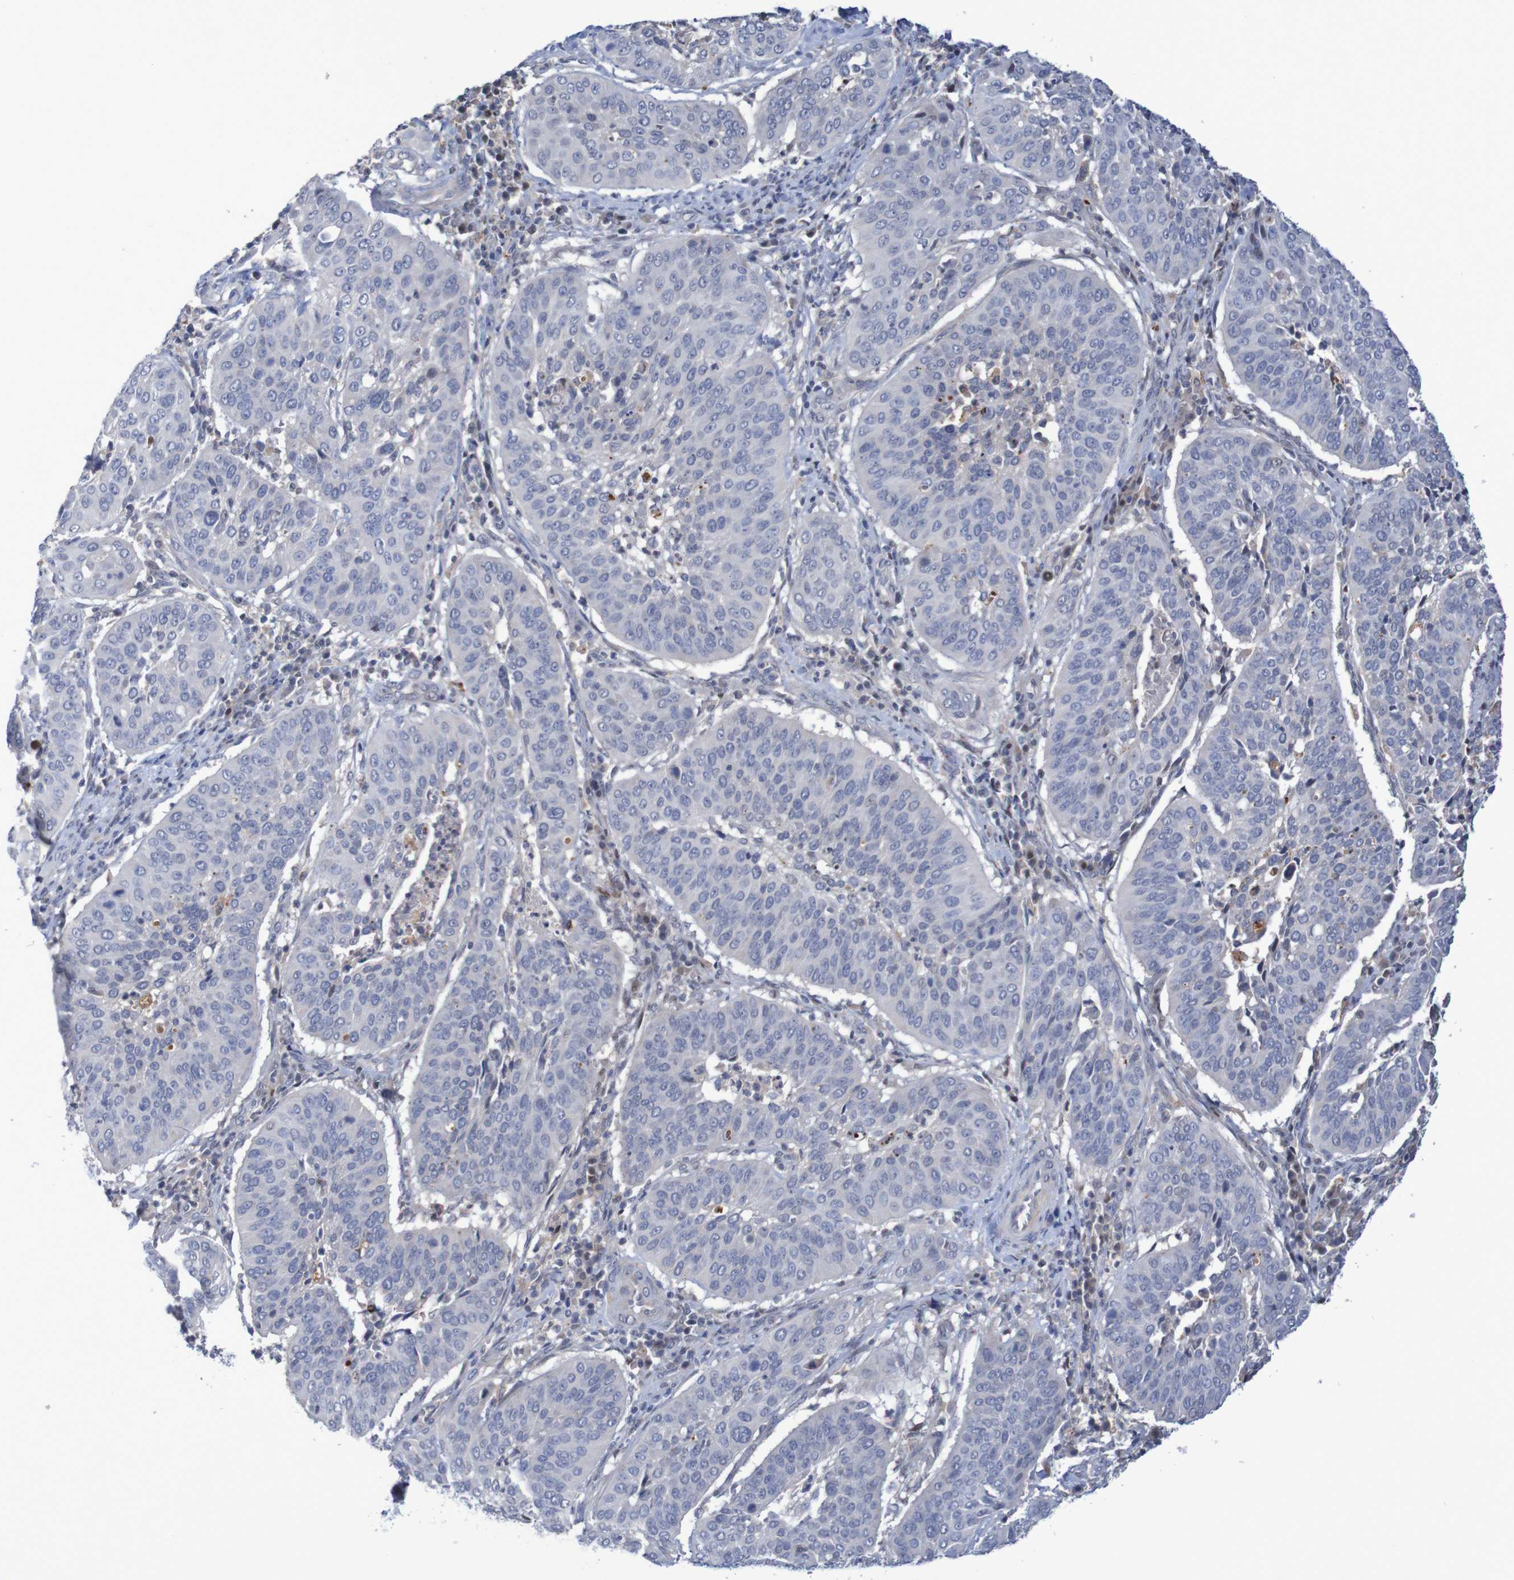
{"staining": {"intensity": "negative", "quantity": "none", "location": "none"}, "tissue": "cervical cancer", "cell_type": "Tumor cells", "image_type": "cancer", "snomed": [{"axis": "morphology", "description": "Normal tissue, NOS"}, {"axis": "morphology", "description": "Squamous cell carcinoma, NOS"}, {"axis": "topography", "description": "Cervix"}], "caption": "DAB immunohistochemical staining of cervical squamous cell carcinoma reveals no significant staining in tumor cells.", "gene": "FBP2", "patient": {"sex": "female", "age": 39}}